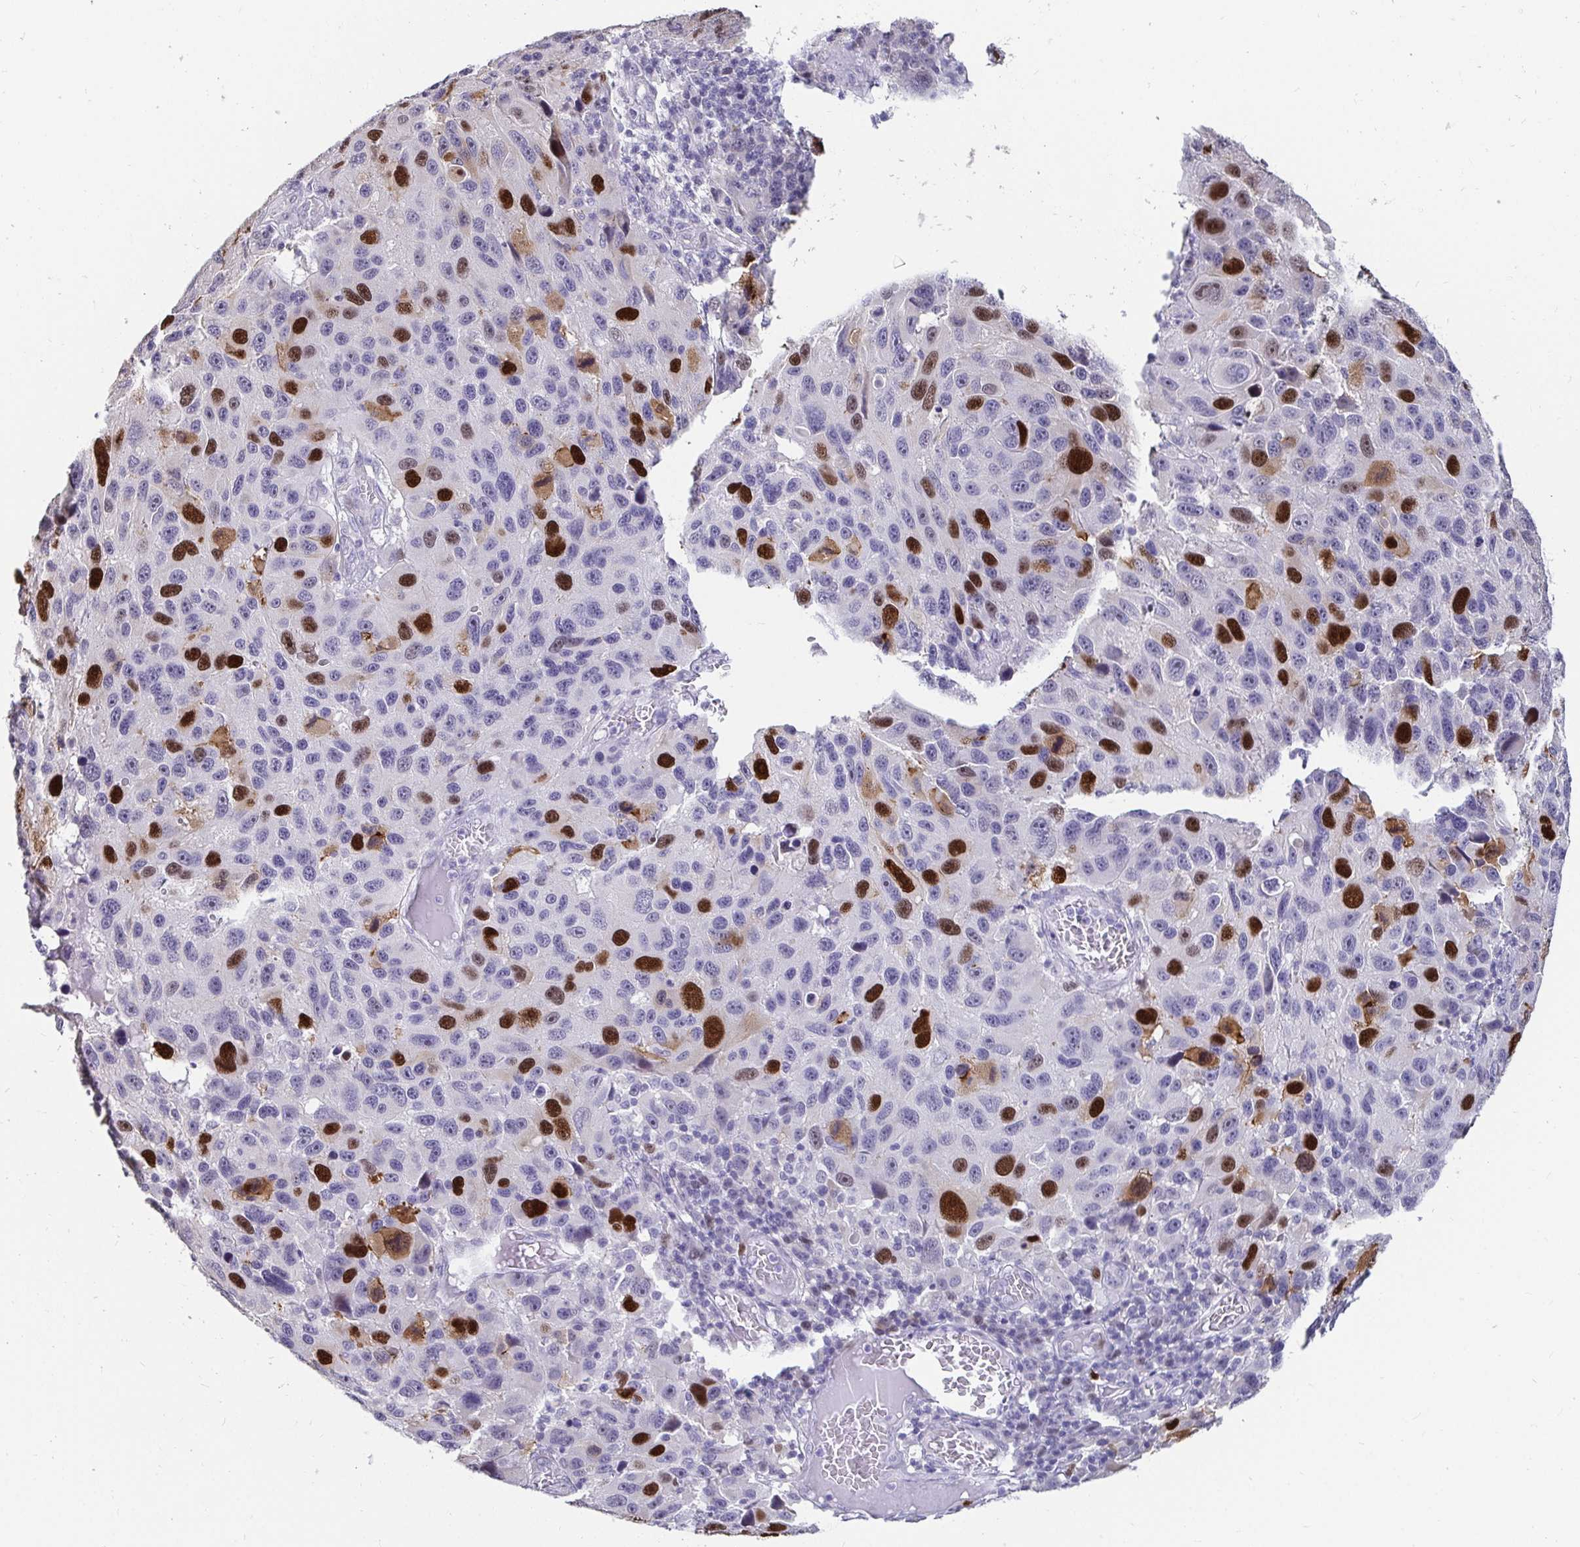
{"staining": {"intensity": "strong", "quantity": "25%-75%", "location": "nuclear"}, "tissue": "melanoma", "cell_type": "Tumor cells", "image_type": "cancer", "snomed": [{"axis": "morphology", "description": "Malignant melanoma, NOS"}, {"axis": "topography", "description": "Skin"}], "caption": "Melanoma stained with DAB (3,3'-diaminobenzidine) immunohistochemistry exhibits high levels of strong nuclear staining in about 25%-75% of tumor cells.", "gene": "ANLN", "patient": {"sex": "male", "age": 53}}